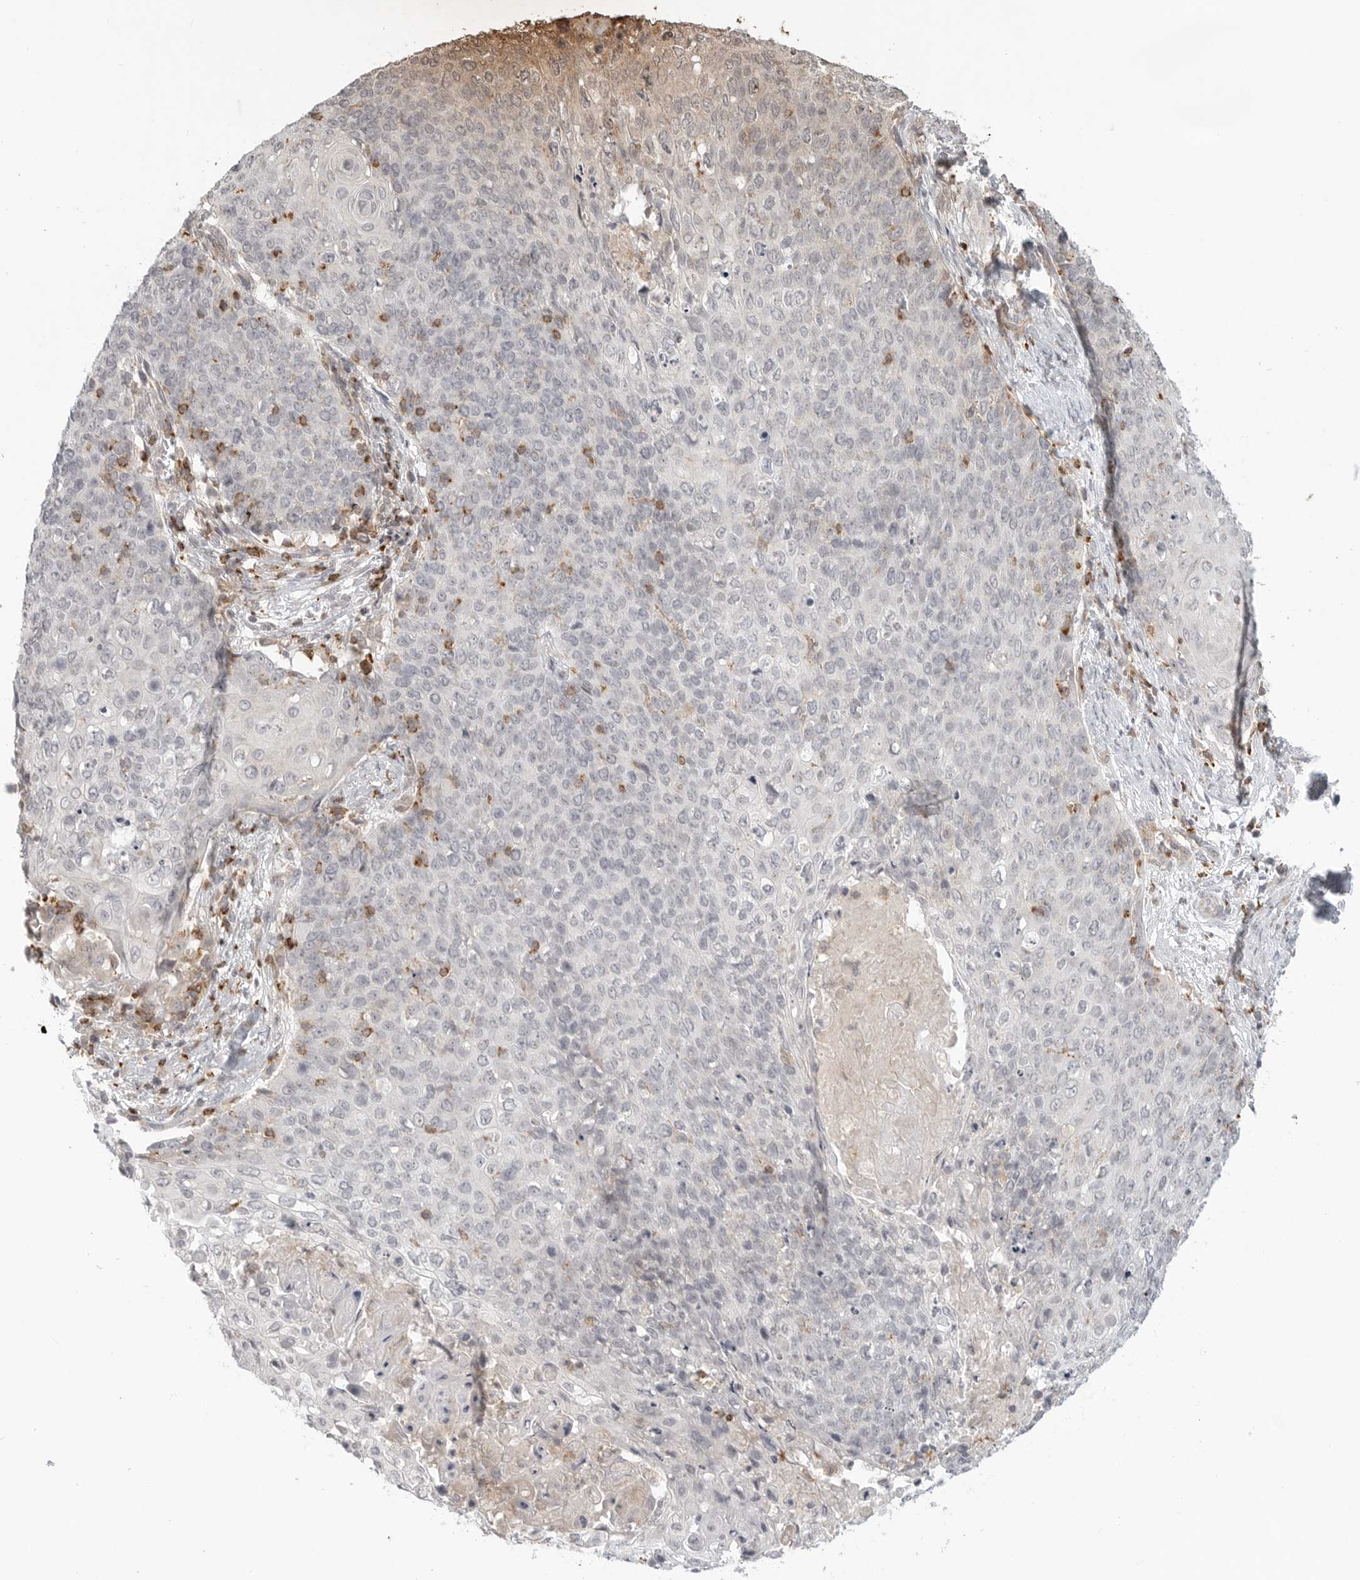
{"staining": {"intensity": "negative", "quantity": "none", "location": "none"}, "tissue": "cervical cancer", "cell_type": "Tumor cells", "image_type": "cancer", "snomed": [{"axis": "morphology", "description": "Squamous cell carcinoma, NOS"}, {"axis": "topography", "description": "Cervix"}], "caption": "Tumor cells are negative for protein expression in human cervical cancer (squamous cell carcinoma). (Stains: DAB IHC with hematoxylin counter stain, Microscopy: brightfield microscopy at high magnification).", "gene": "SH3KBP1", "patient": {"sex": "female", "age": 39}}